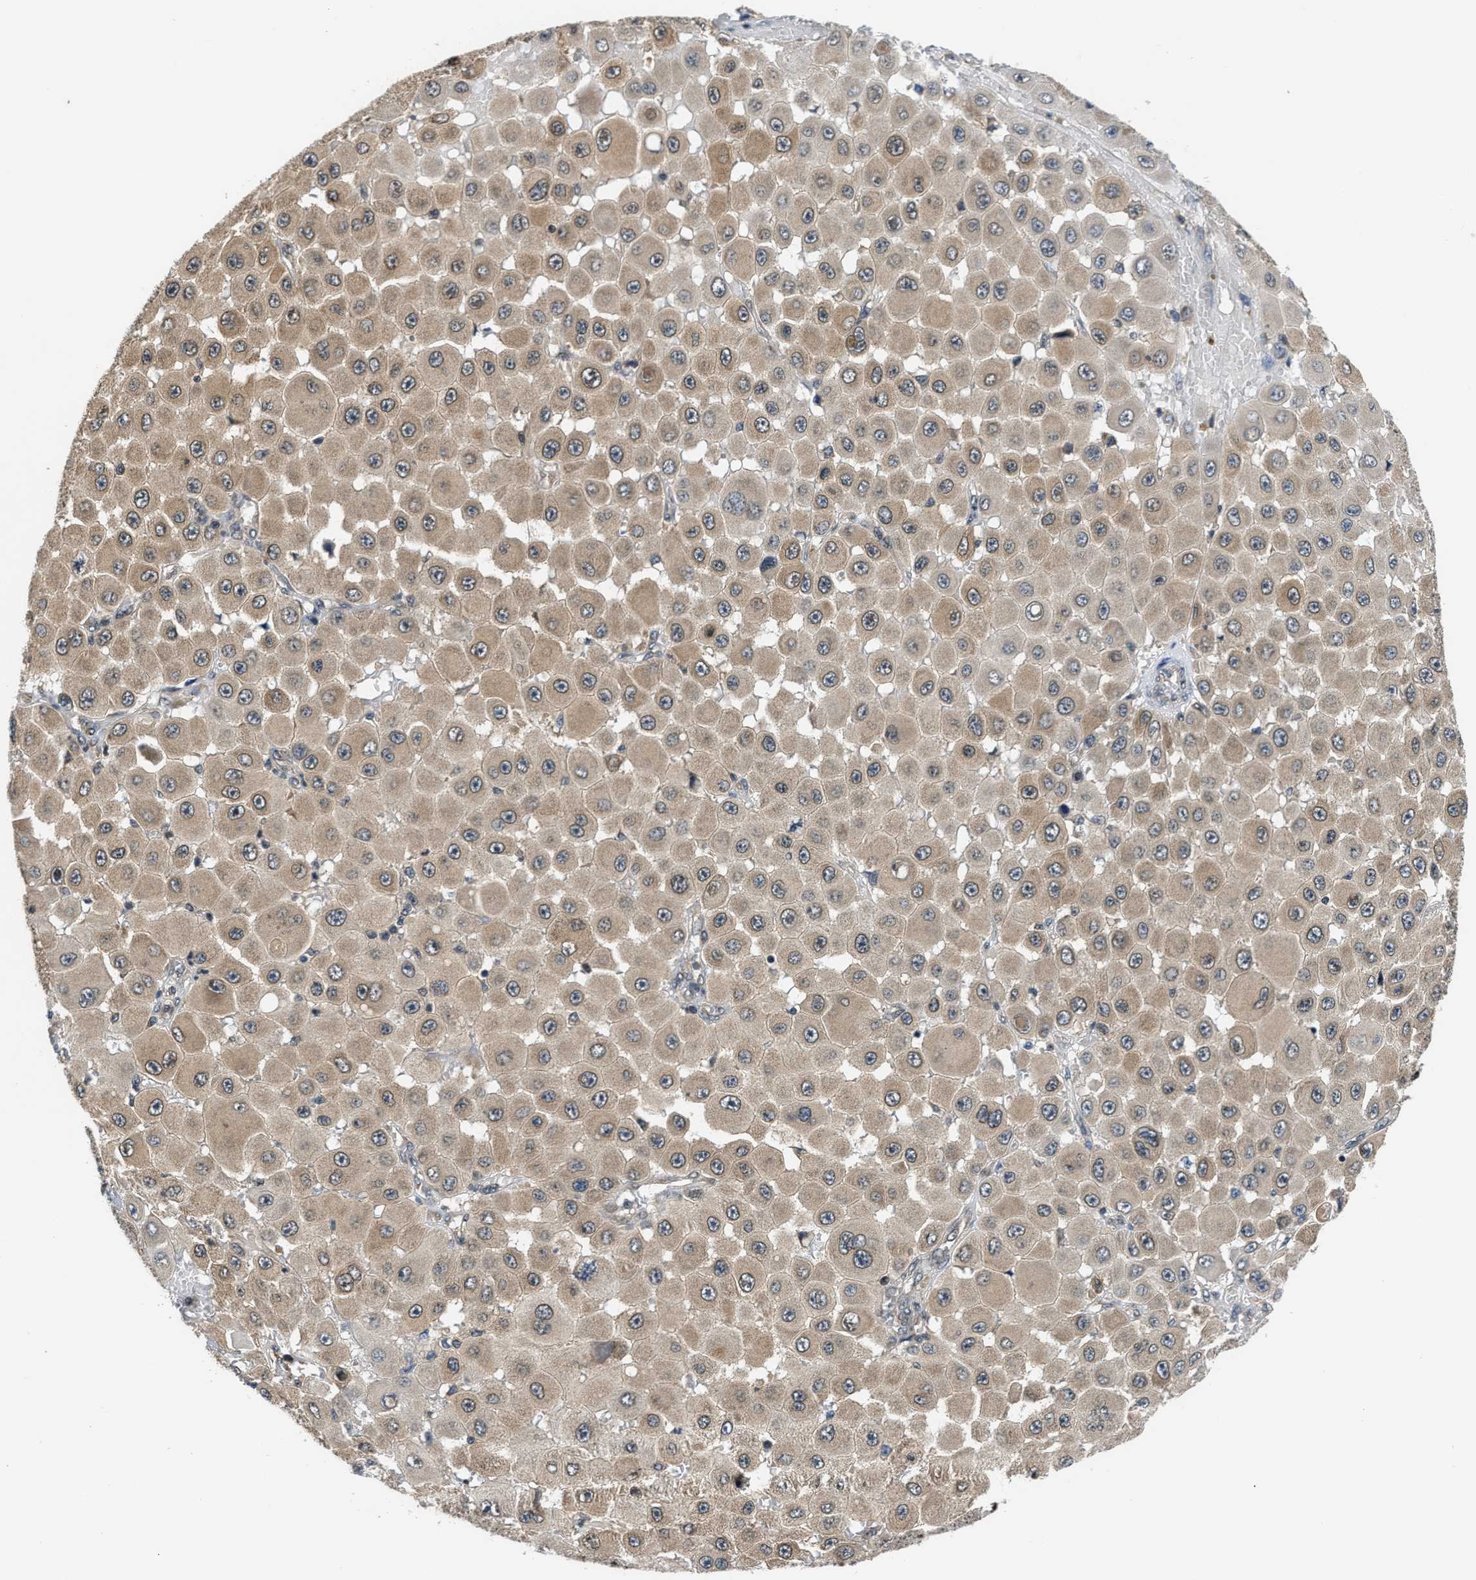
{"staining": {"intensity": "moderate", "quantity": ">75%", "location": "cytoplasmic/membranous"}, "tissue": "melanoma", "cell_type": "Tumor cells", "image_type": "cancer", "snomed": [{"axis": "morphology", "description": "Malignant melanoma, NOS"}, {"axis": "topography", "description": "Skin"}], "caption": "High-magnification brightfield microscopy of melanoma stained with DAB (3,3'-diaminobenzidine) (brown) and counterstained with hematoxylin (blue). tumor cells exhibit moderate cytoplasmic/membranous positivity is appreciated in about>75% of cells. Nuclei are stained in blue.", "gene": "RAB29", "patient": {"sex": "female", "age": 81}}